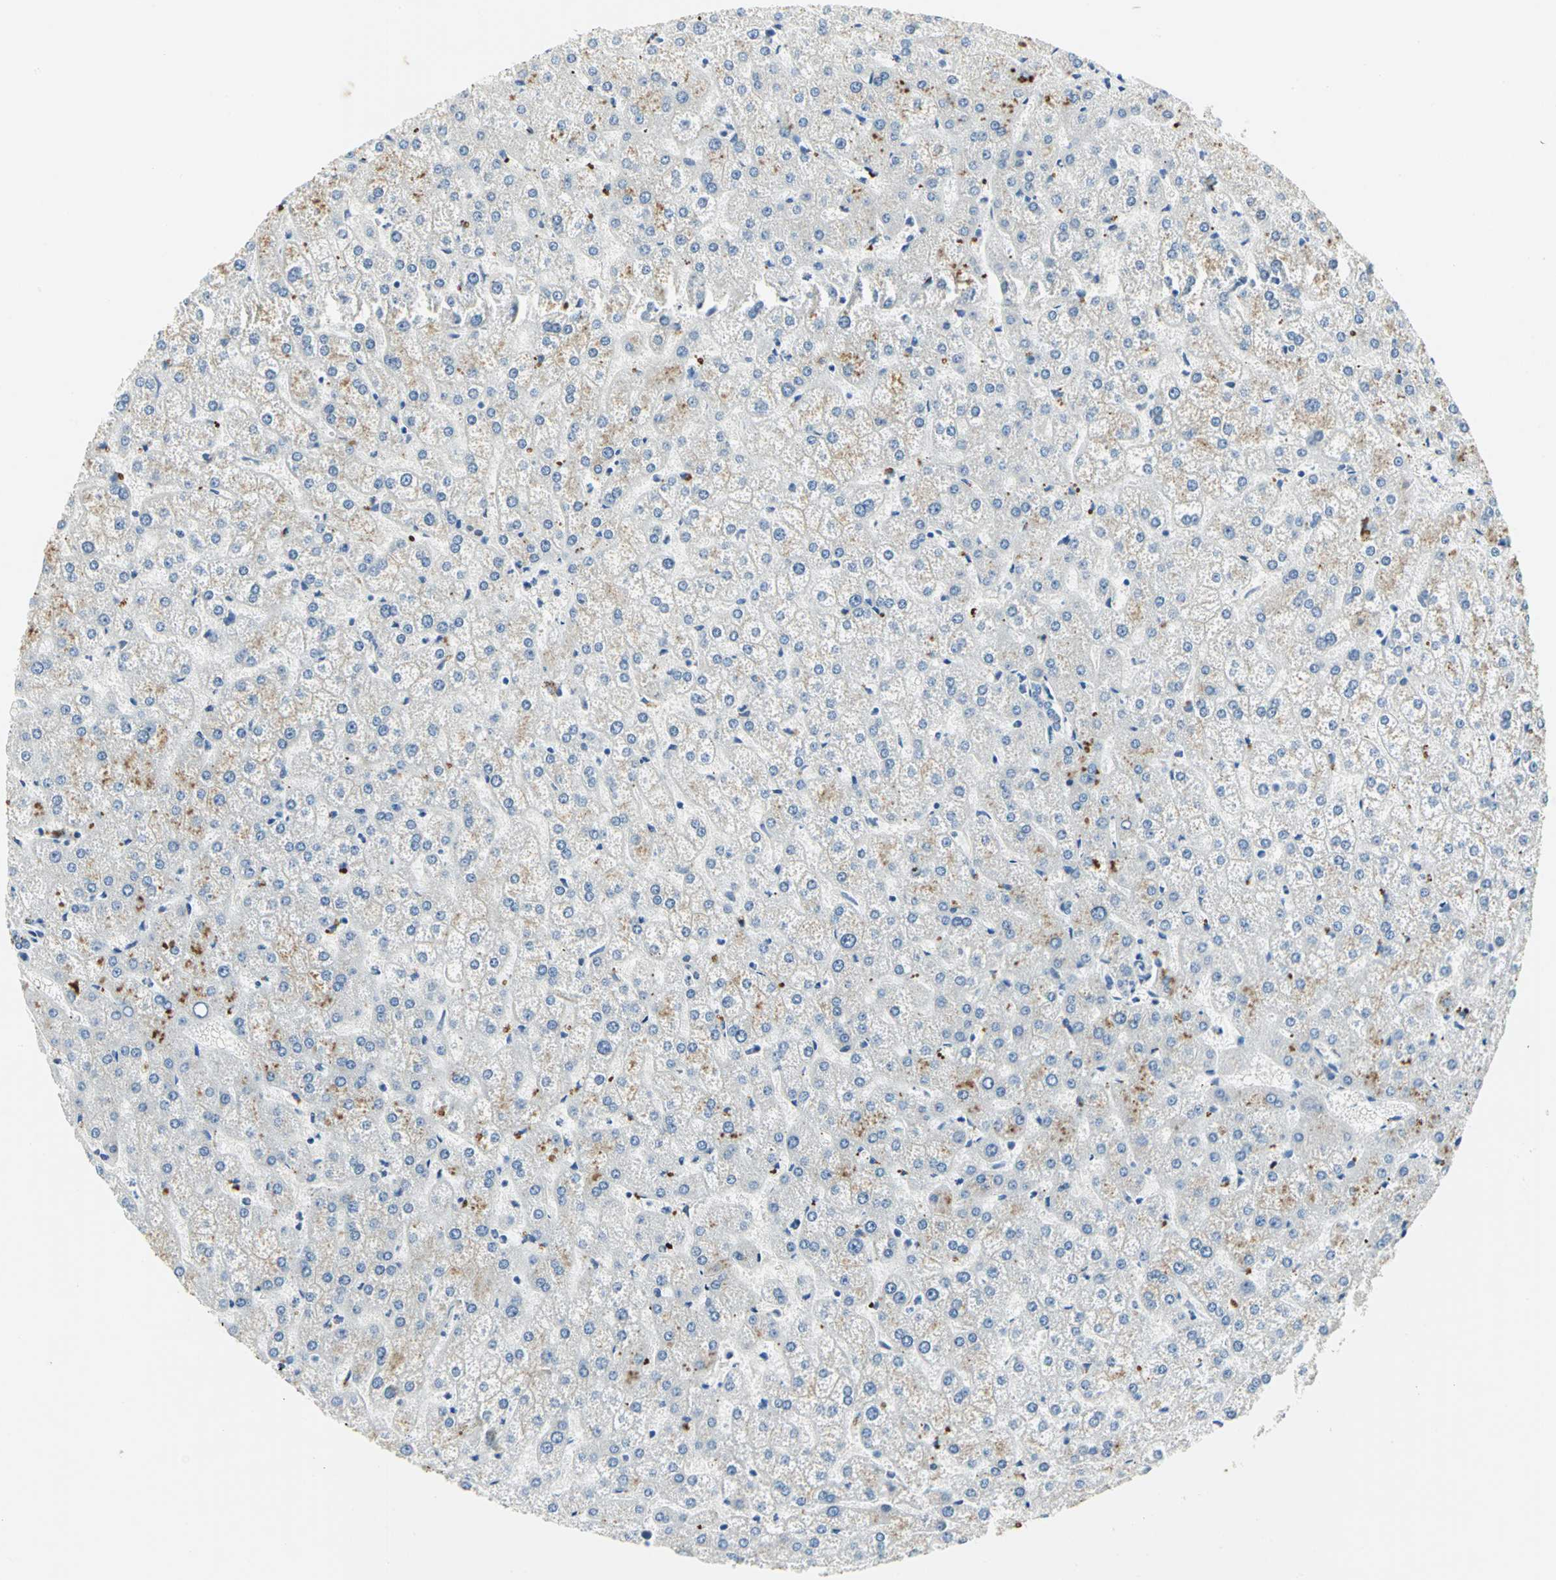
{"staining": {"intensity": "negative", "quantity": "none", "location": "none"}, "tissue": "liver", "cell_type": "Cholangiocytes", "image_type": "normal", "snomed": [{"axis": "morphology", "description": "Normal tissue, NOS"}, {"axis": "topography", "description": "Liver"}], "caption": "IHC of unremarkable human liver reveals no staining in cholangiocytes.", "gene": "RAD17", "patient": {"sex": "female", "age": 32}}